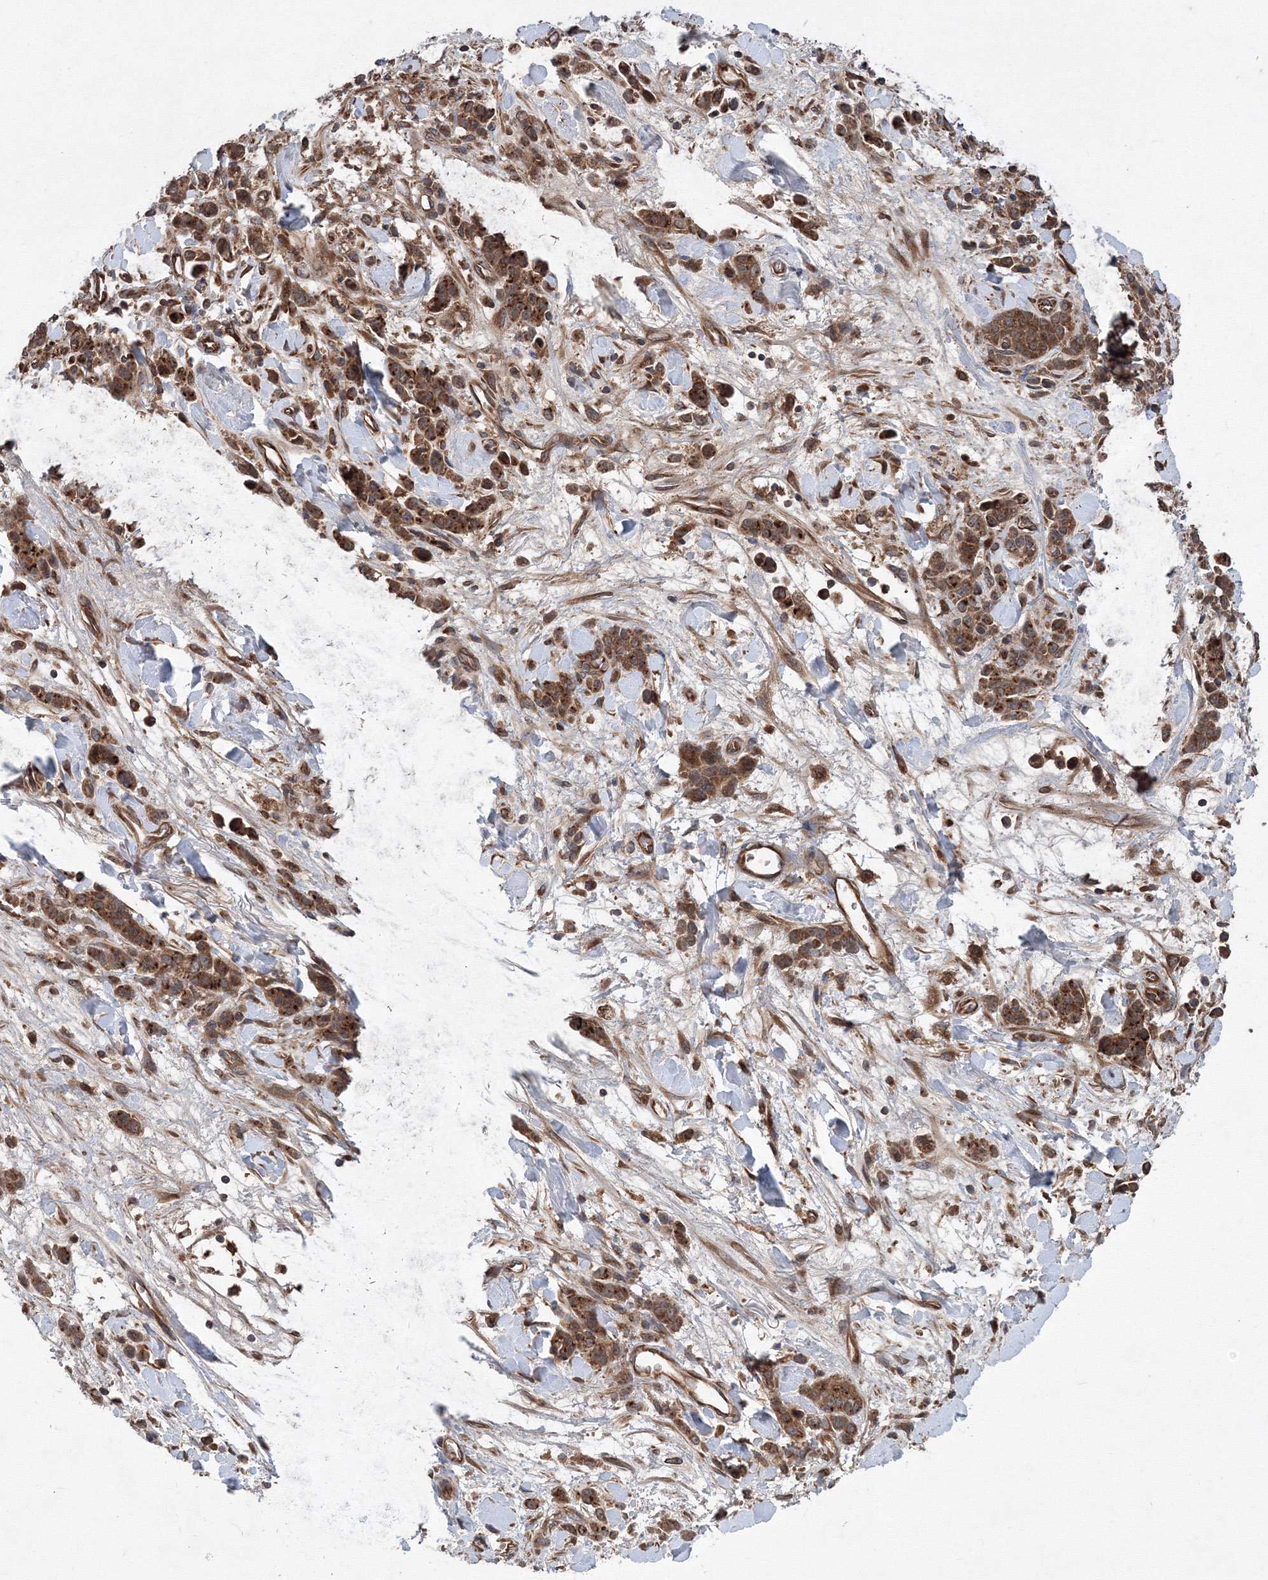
{"staining": {"intensity": "moderate", "quantity": ">75%", "location": "cytoplasmic/membranous"}, "tissue": "stomach cancer", "cell_type": "Tumor cells", "image_type": "cancer", "snomed": [{"axis": "morphology", "description": "Normal tissue, NOS"}, {"axis": "morphology", "description": "Adenocarcinoma, NOS"}, {"axis": "topography", "description": "Stomach"}], "caption": "IHC staining of adenocarcinoma (stomach), which shows medium levels of moderate cytoplasmic/membranous expression in approximately >75% of tumor cells indicating moderate cytoplasmic/membranous protein expression. The staining was performed using DAB (brown) for protein detection and nuclei were counterstained in hematoxylin (blue).", "gene": "ATG3", "patient": {"sex": "male", "age": 82}}